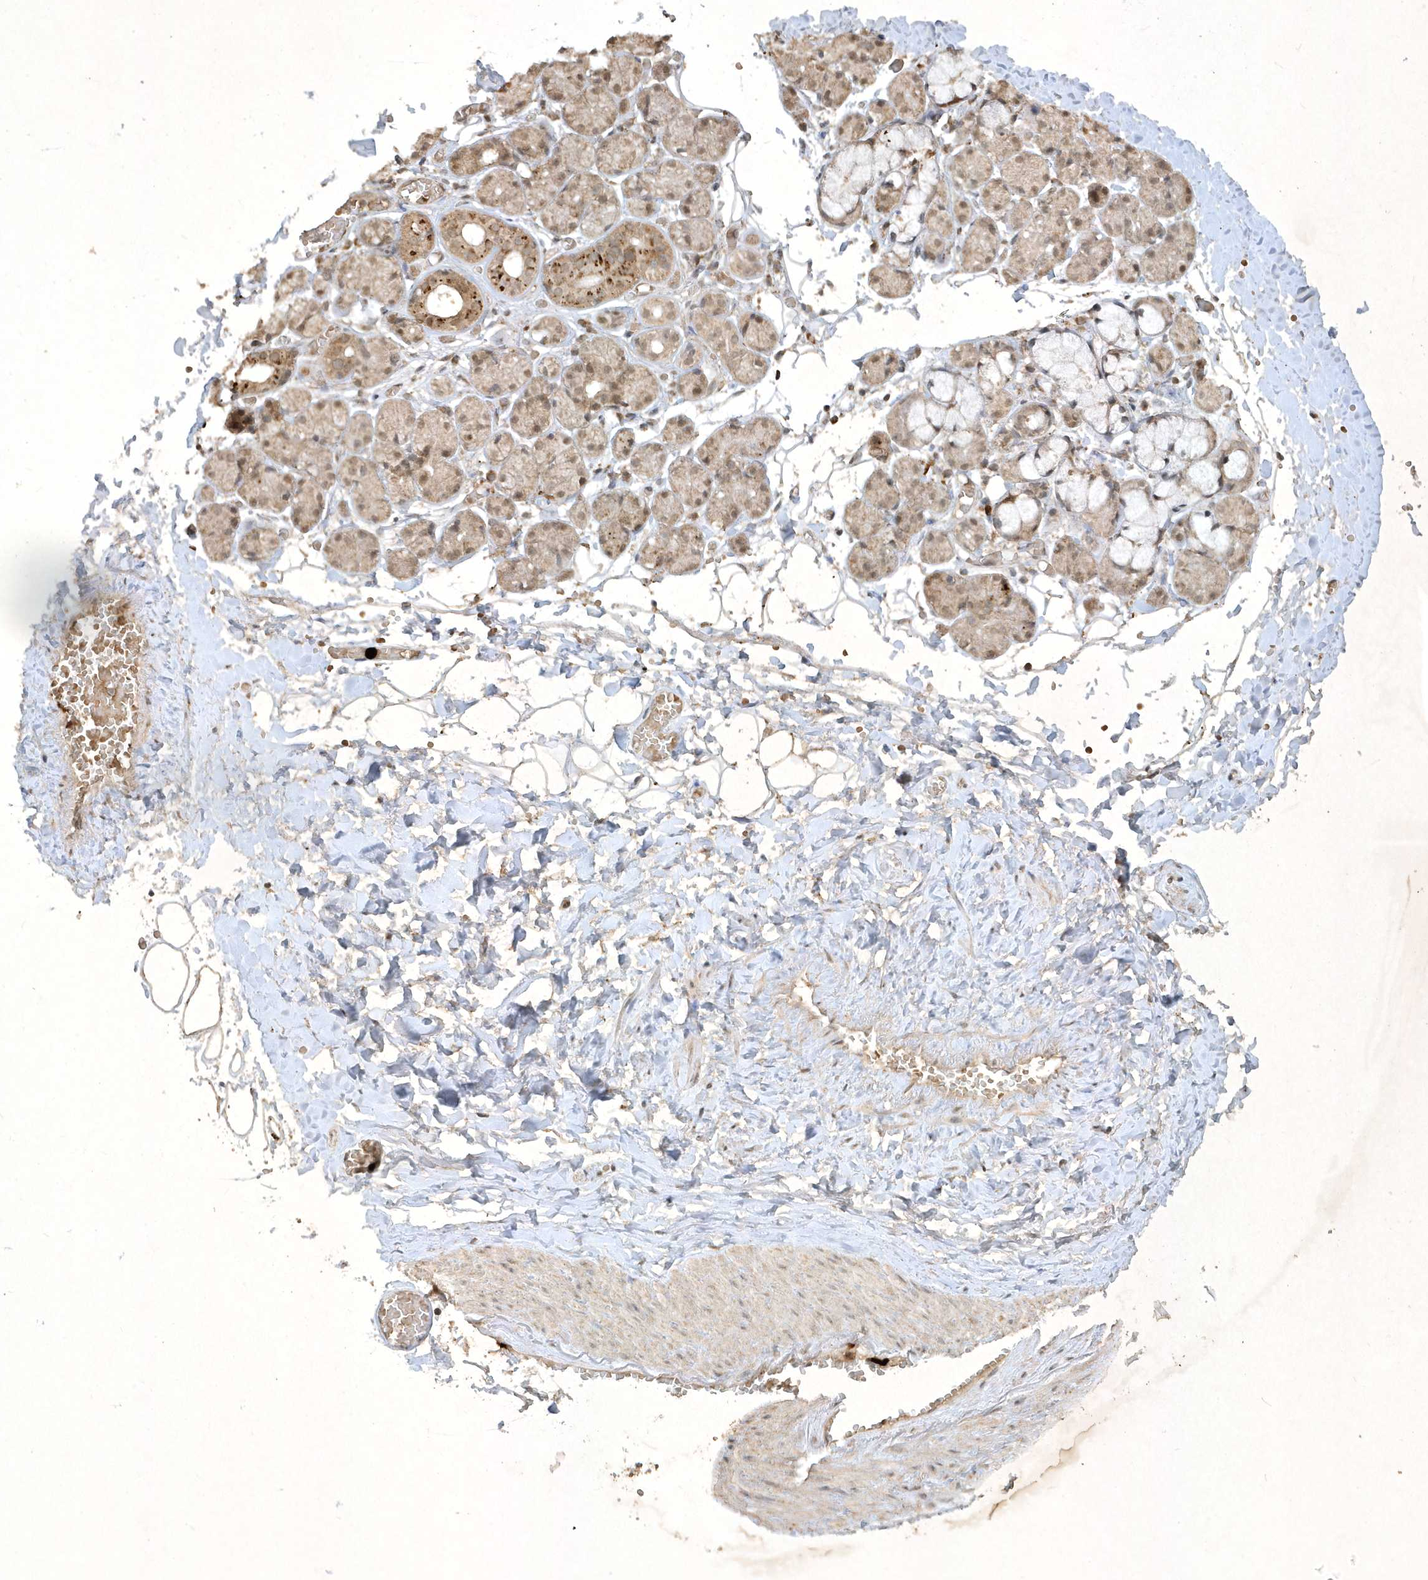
{"staining": {"intensity": "moderate", "quantity": "25%-75%", "location": "cytoplasmic/membranous,nuclear"}, "tissue": "salivary gland", "cell_type": "Glandular cells", "image_type": "normal", "snomed": [{"axis": "morphology", "description": "Normal tissue, NOS"}, {"axis": "topography", "description": "Salivary gland"}], "caption": "Moderate cytoplasmic/membranous,nuclear protein expression is identified in about 25%-75% of glandular cells in salivary gland.", "gene": "ZNF213", "patient": {"sex": "male", "age": 63}}